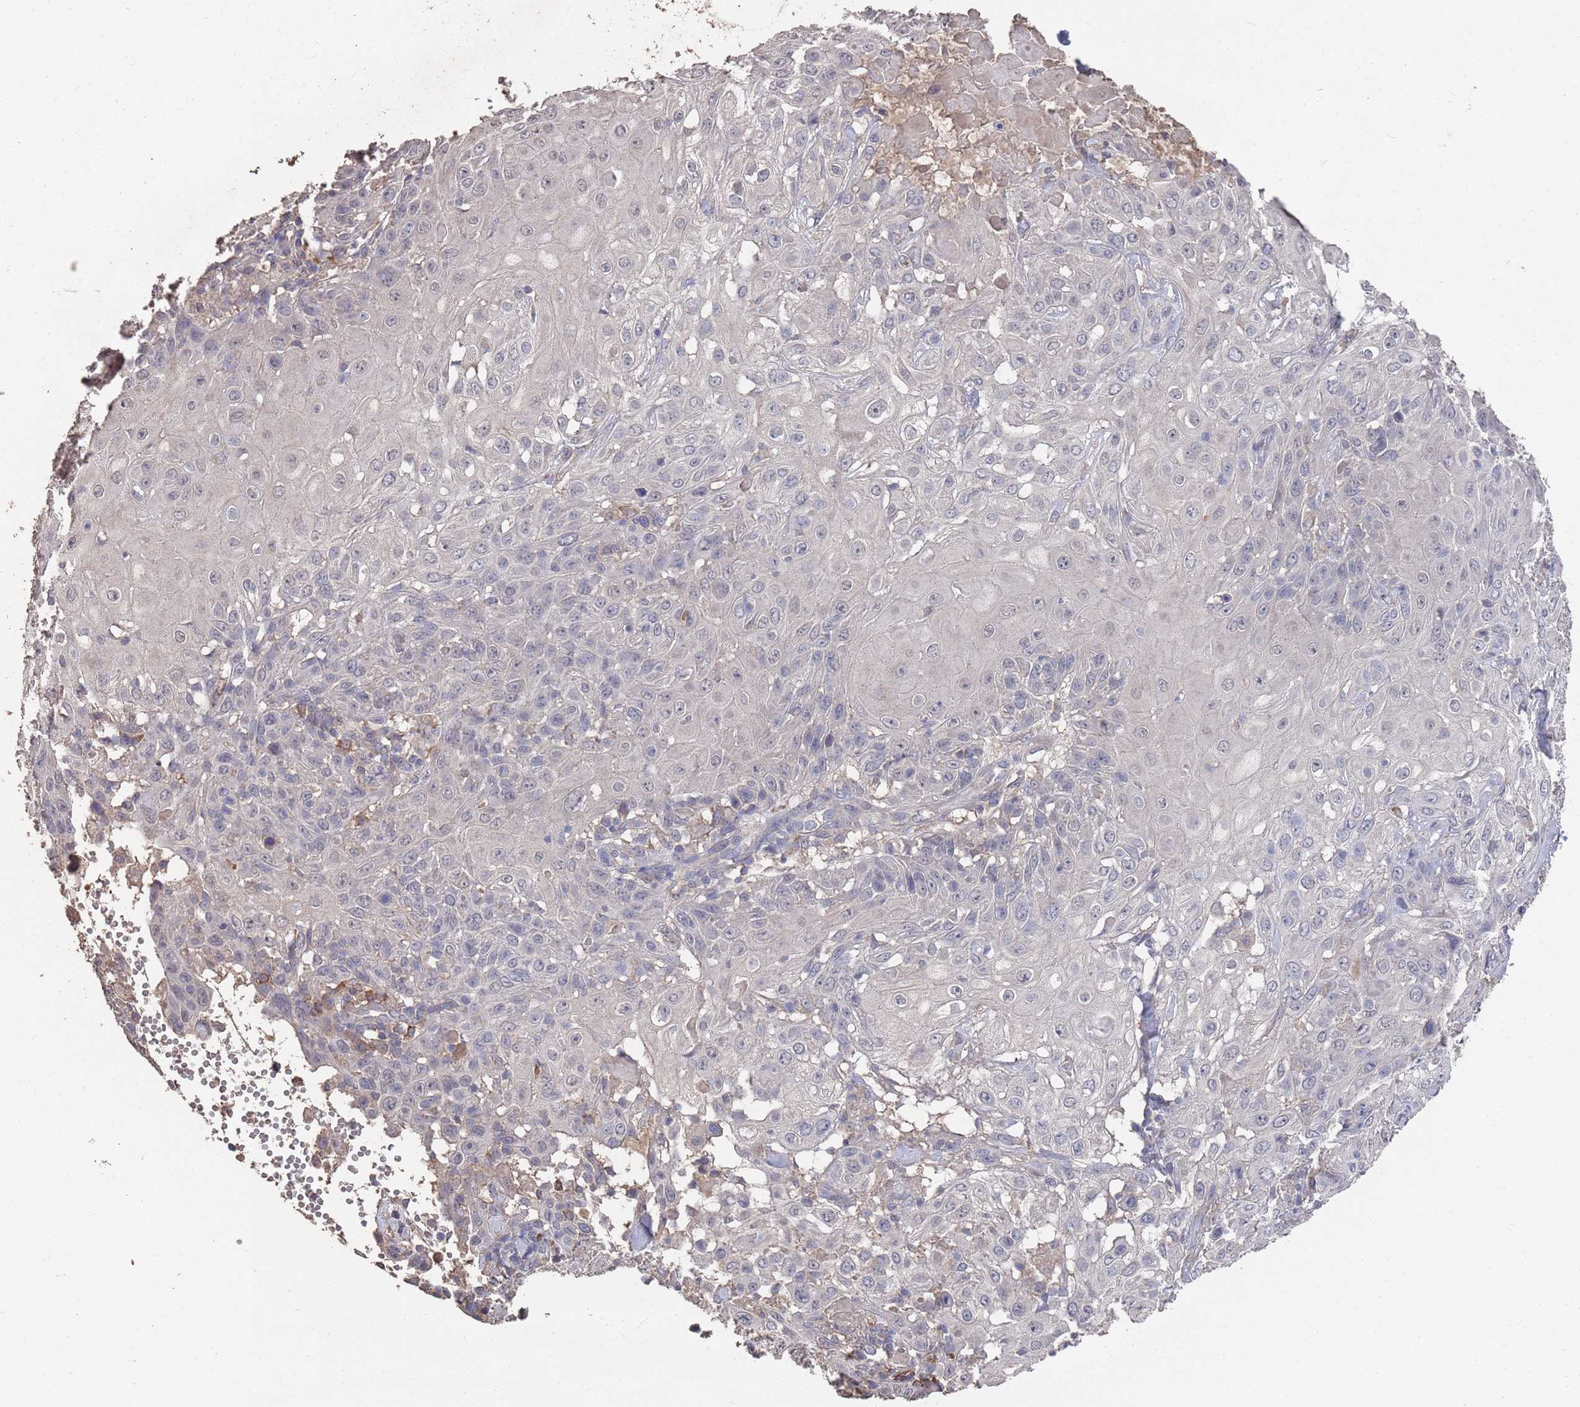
{"staining": {"intensity": "negative", "quantity": "none", "location": "none"}, "tissue": "skin cancer", "cell_type": "Tumor cells", "image_type": "cancer", "snomed": [{"axis": "morphology", "description": "Normal tissue, NOS"}, {"axis": "morphology", "description": "Squamous cell carcinoma, NOS"}, {"axis": "topography", "description": "Skin"}, {"axis": "topography", "description": "Cartilage tissue"}], "caption": "Immunohistochemistry (IHC) photomicrograph of human squamous cell carcinoma (skin) stained for a protein (brown), which shows no staining in tumor cells.", "gene": "BTBD18", "patient": {"sex": "female", "age": 79}}